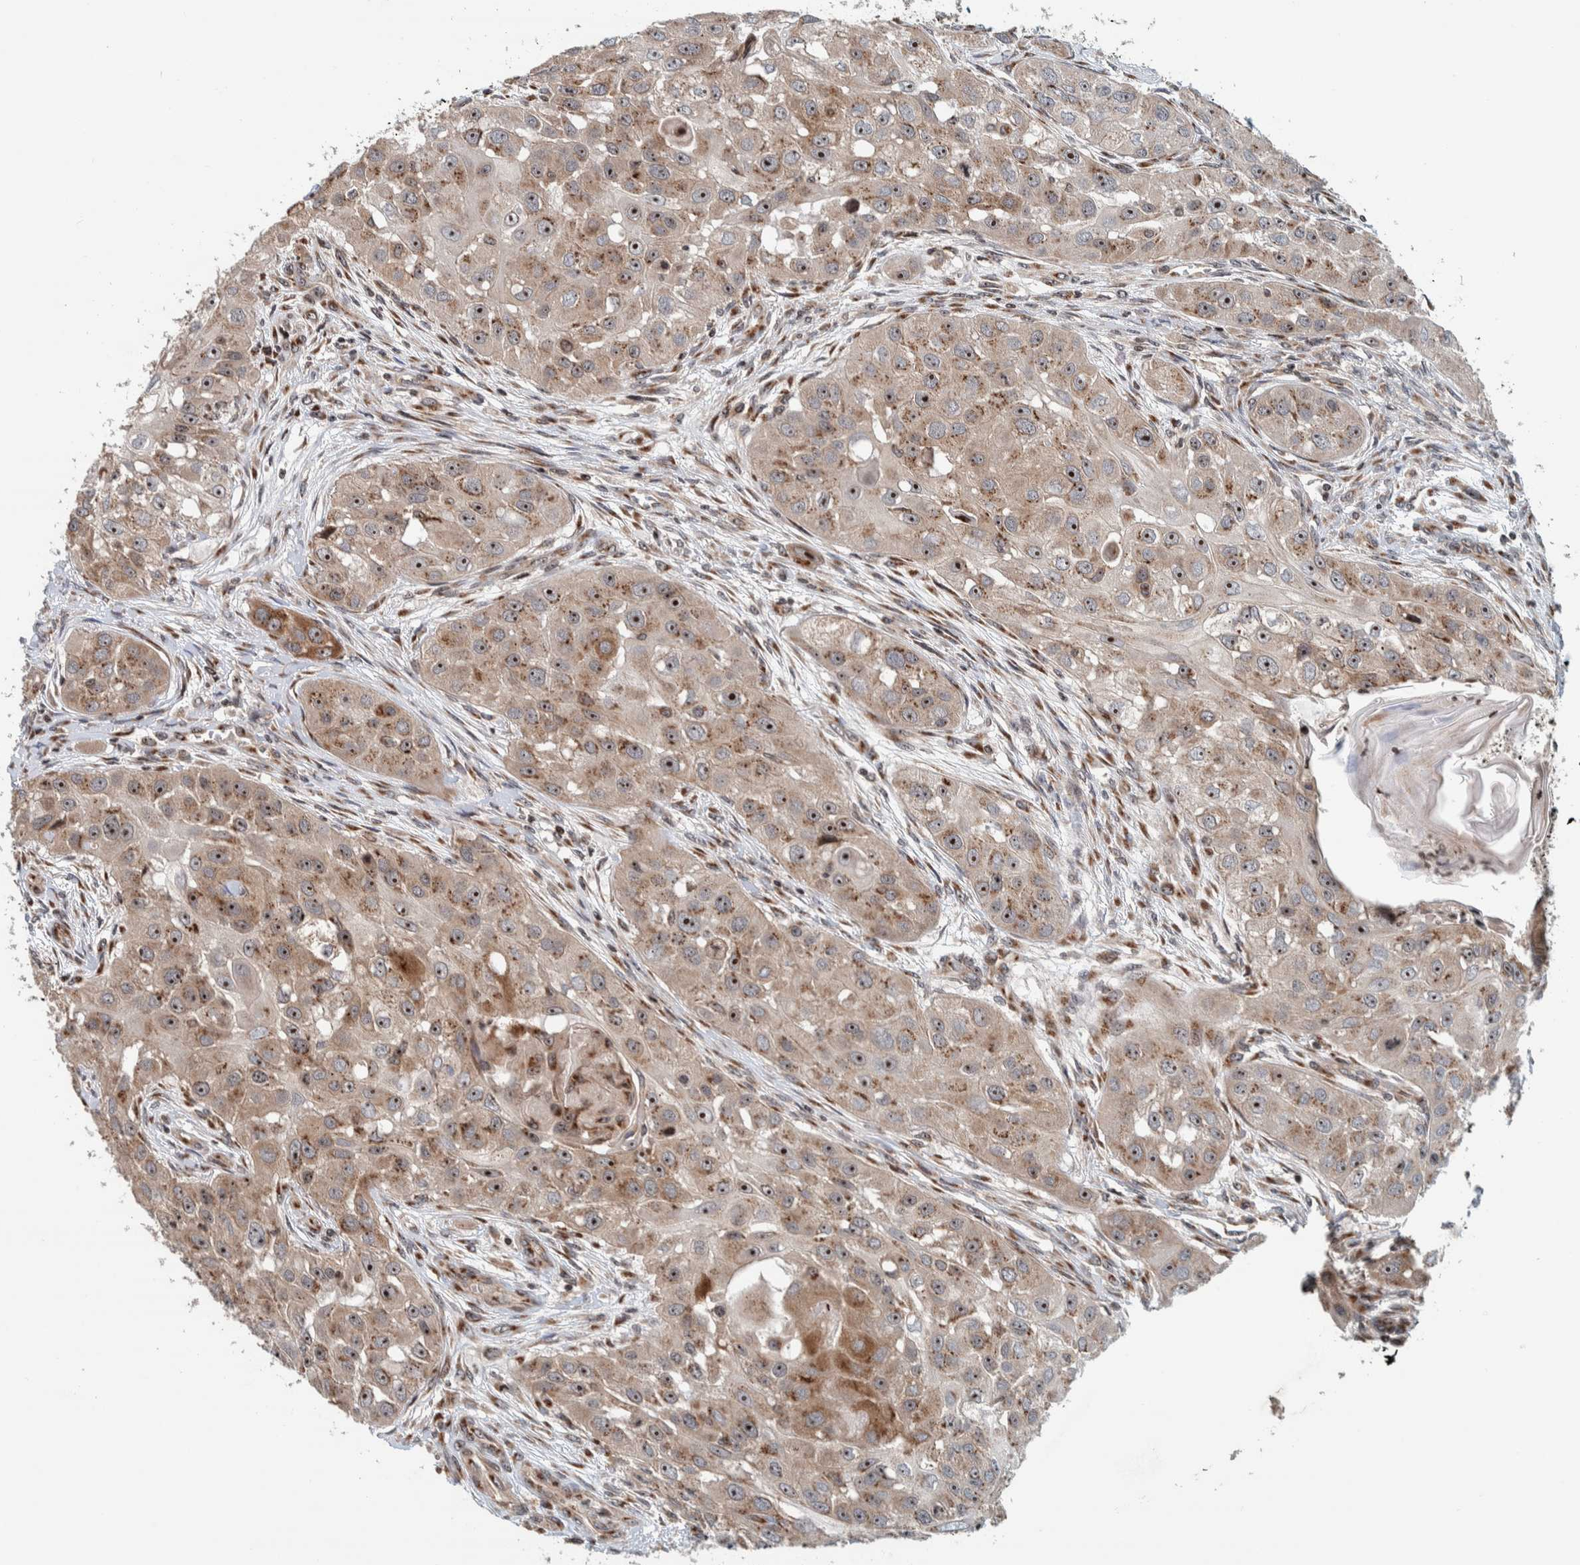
{"staining": {"intensity": "moderate", "quantity": ">75%", "location": "cytoplasmic/membranous,nuclear"}, "tissue": "head and neck cancer", "cell_type": "Tumor cells", "image_type": "cancer", "snomed": [{"axis": "morphology", "description": "Normal tissue, NOS"}, {"axis": "morphology", "description": "Squamous cell carcinoma, NOS"}, {"axis": "topography", "description": "Skeletal muscle"}, {"axis": "topography", "description": "Head-Neck"}], "caption": "A photomicrograph showing moderate cytoplasmic/membranous and nuclear staining in approximately >75% of tumor cells in head and neck cancer (squamous cell carcinoma), as visualized by brown immunohistochemical staining.", "gene": "CCDC182", "patient": {"sex": "male", "age": 51}}